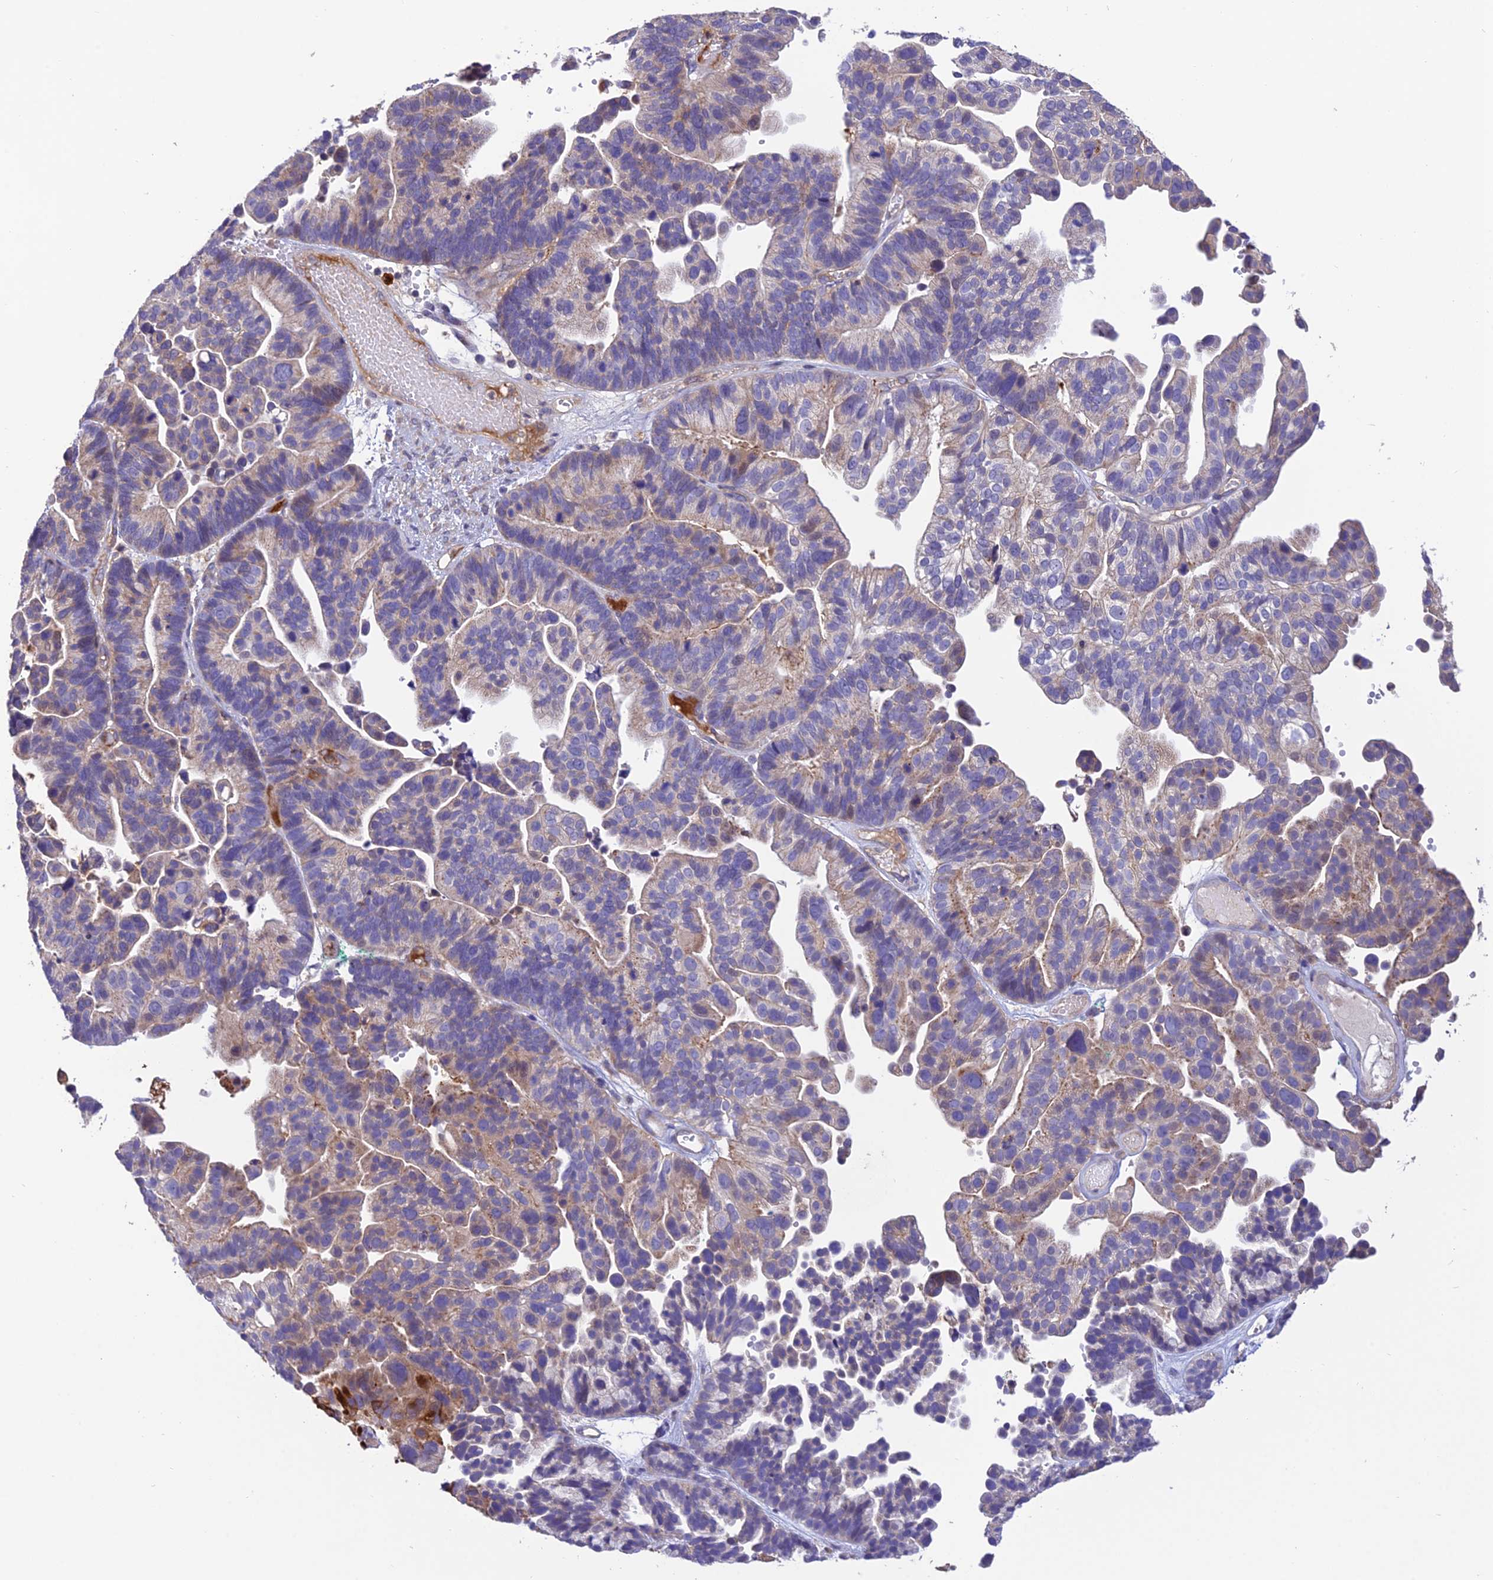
{"staining": {"intensity": "moderate", "quantity": "25%-75%", "location": "cytoplasmic/membranous"}, "tissue": "ovarian cancer", "cell_type": "Tumor cells", "image_type": "cancer", "snomed": [{"axis": "morphology", "description": "Cystadenocarcinoma, serous, NOS"}, {"axis": "topography", "description": "Ovary"}], "caption": "Ovarian serous cystadenocarcinoma stained with DAB immunohistochemistry (IHC) demonstrates medium levels of moderate cytoplasmic/membranous positivity in about 25%-75% of tumor cells.", "gene": "MIOS", "patient": {"sex": "female", "age": 56}}